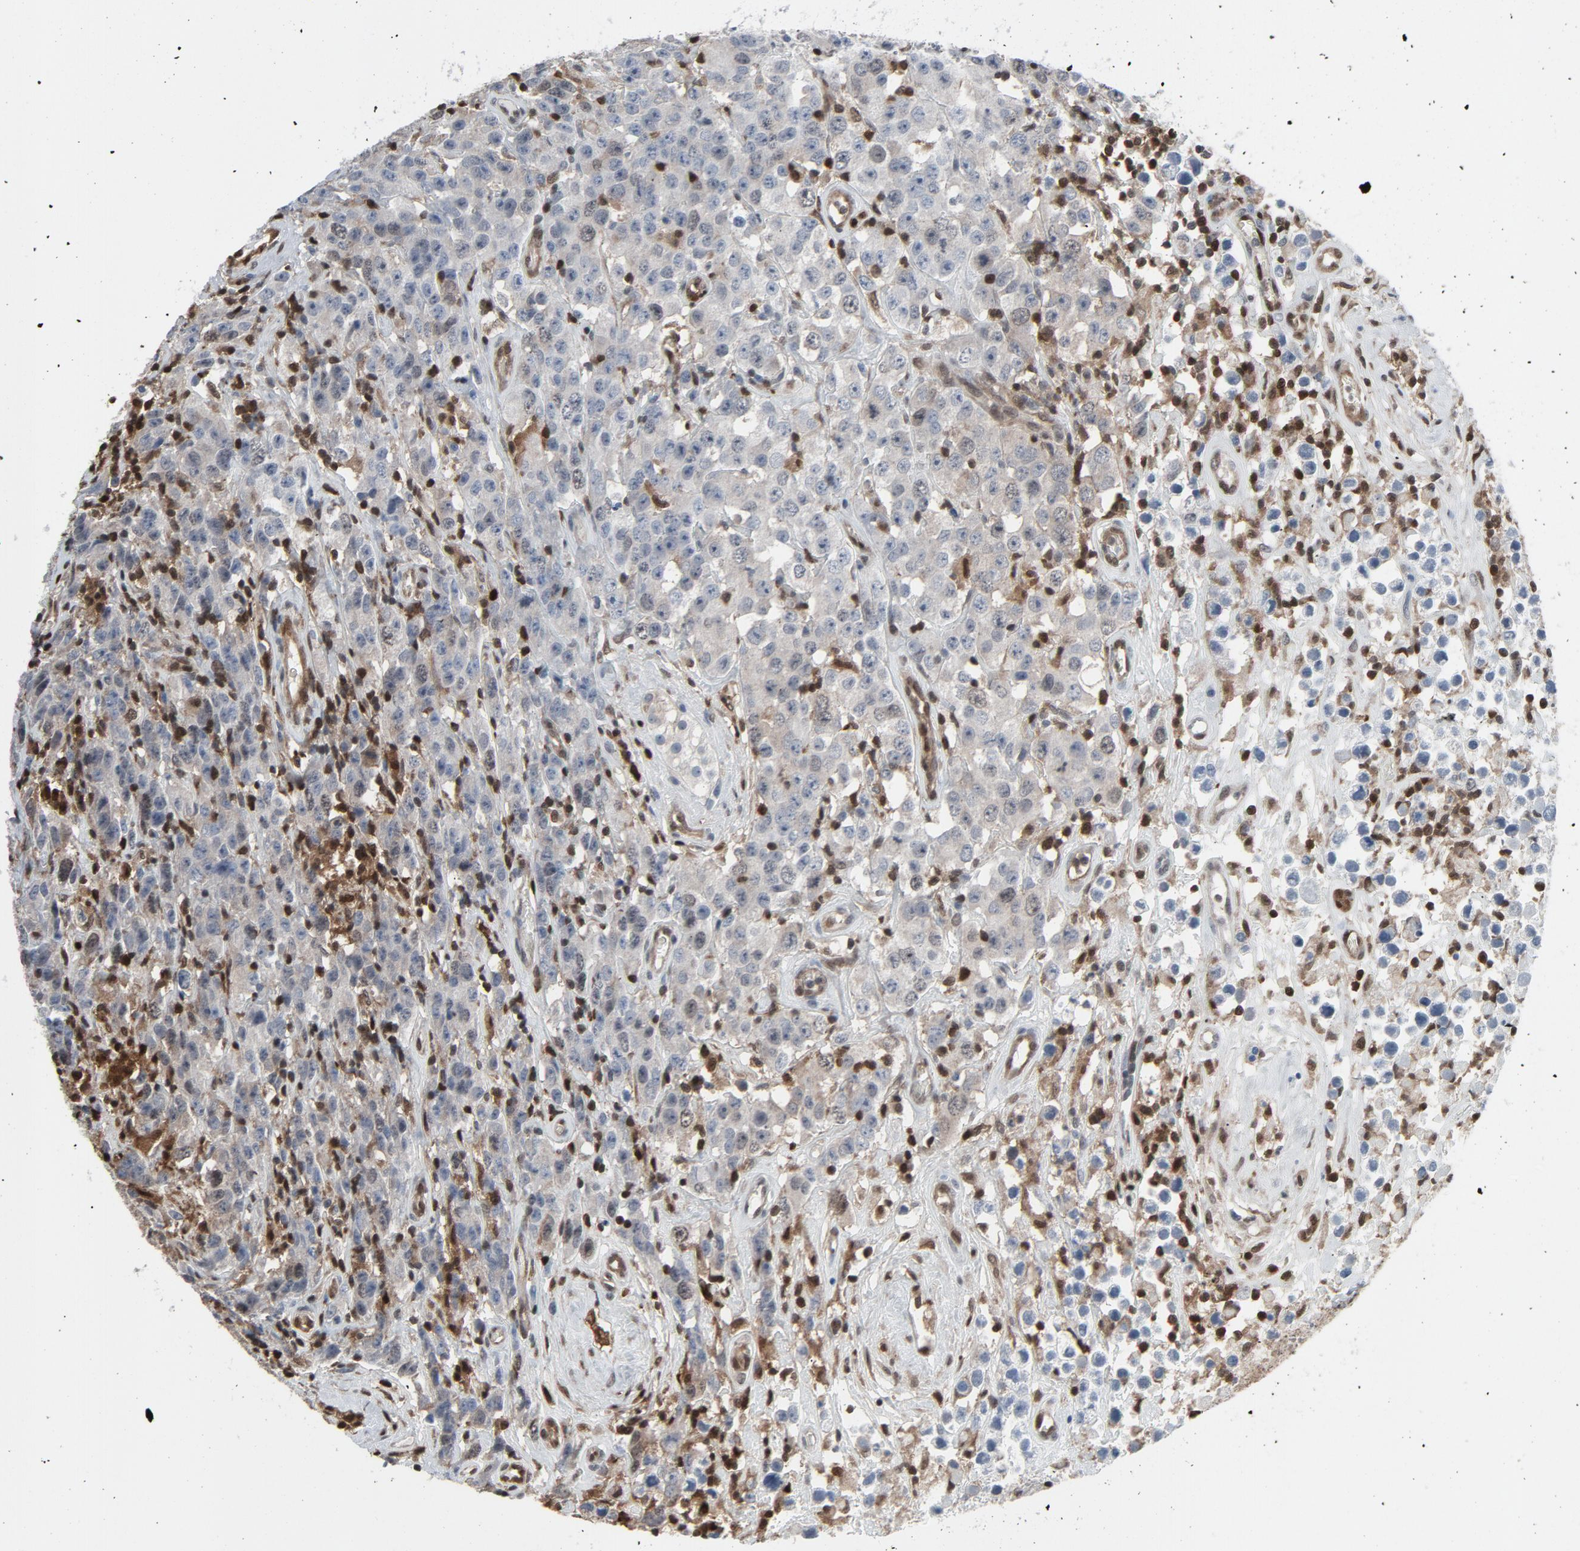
{"staining": {"intensity": "weak", "quantity": "<25%", "location": "cytoplasmic/membranous"}, "tissue": "testis cancer", "cell_type": "Tumor cells", "image_type": "cancer", "snomed": [{"axis": "morphology", "description": "Seminoma, NOS"}, {"axis": "topography", "description": "Testis"}], "caption": "DAB immunohistochemical staining of testis cancer demonstrates no significant positivity in tumor cells.", "gene": "STAT5A", "patient": {"sex": "male", "age": 52}}